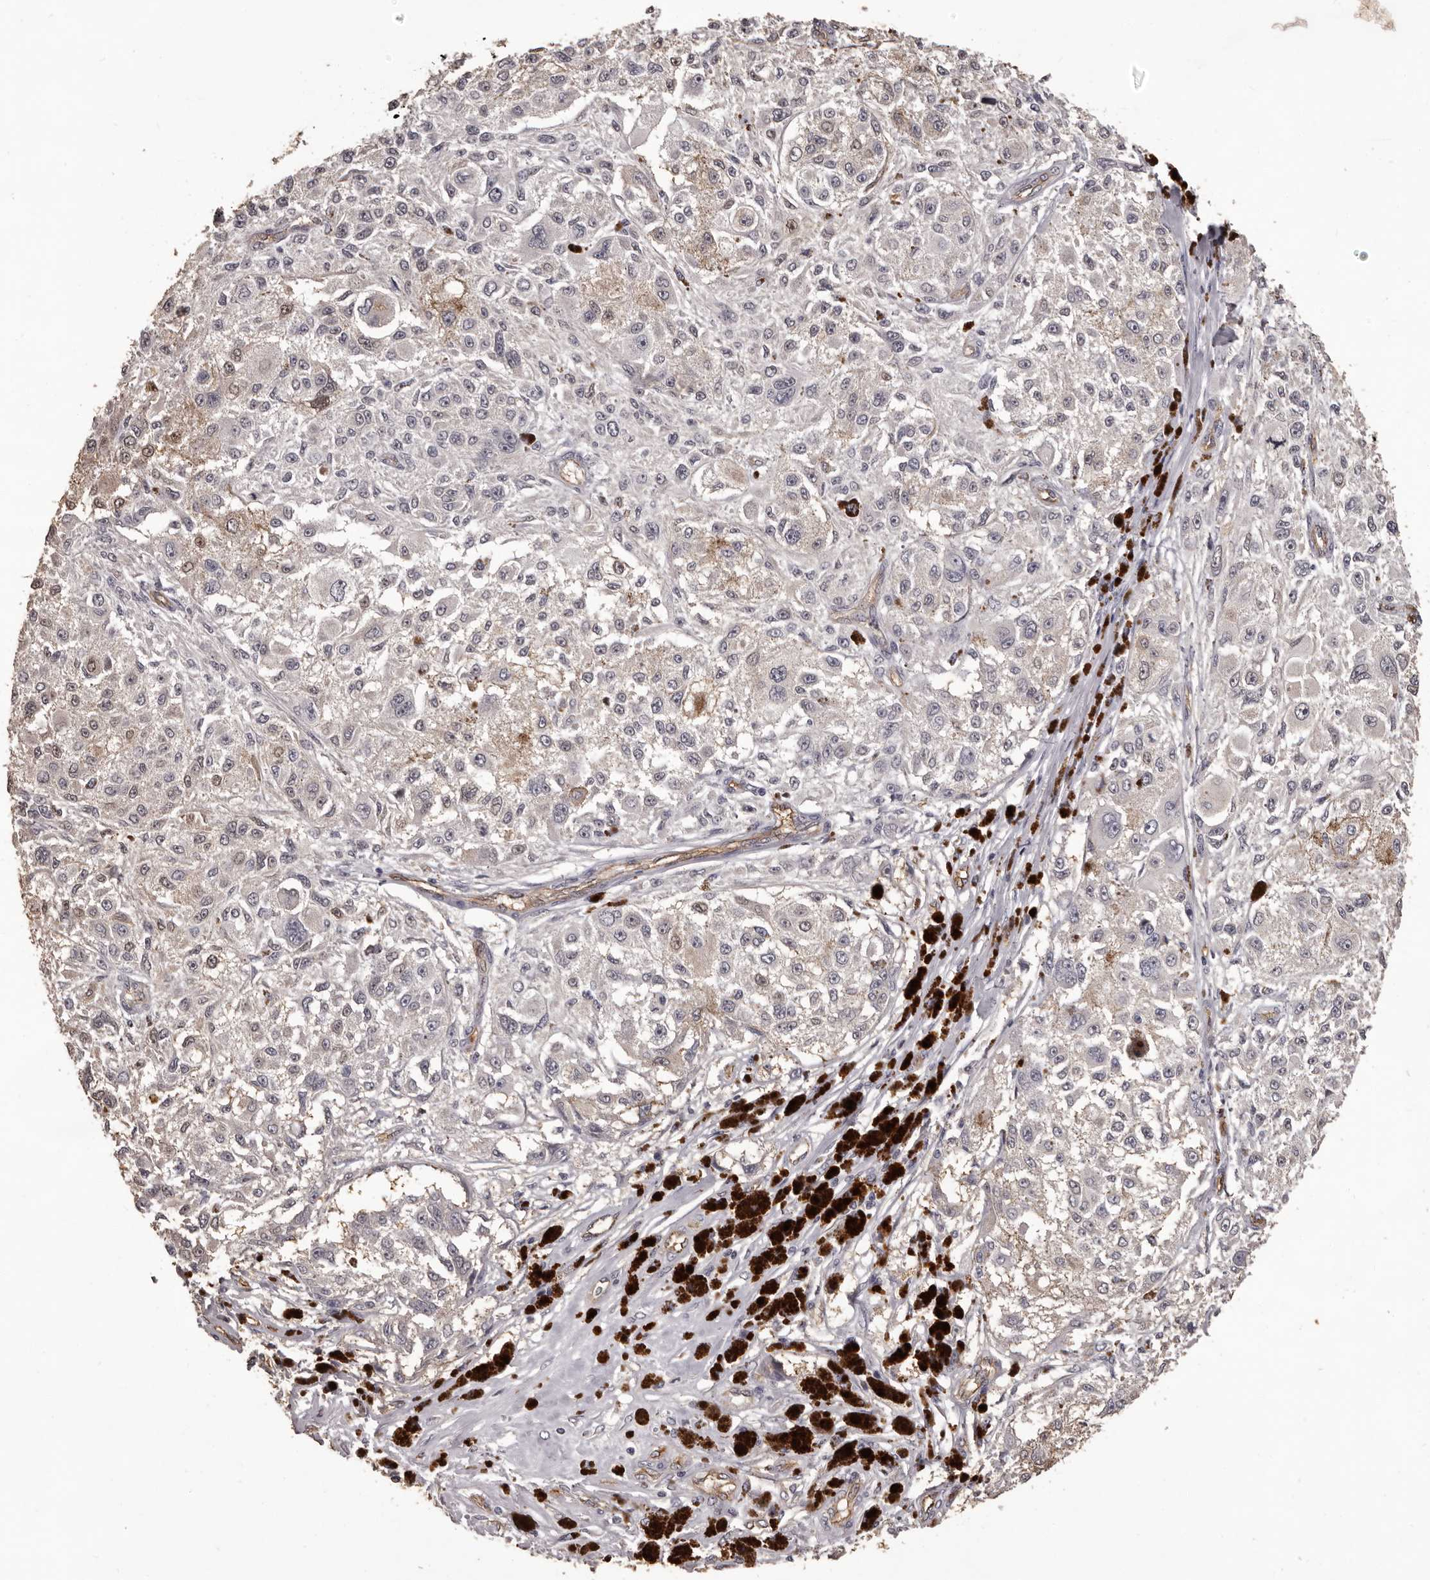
{"staining": {"intensity": "negative", "quantity": "none", "location": "none"}, "tissue": "melanoma", "cell_type": "Tumor cells", "image_type": "cancer", "snomed": [{"axis": "morphology", "description": "Necrosis, NOS"}, {"axis": "morphology", "description": "Malignant melanoma, NOS"}, {"axis": "topography", "description": "Skin"}], "caption": "Image shows no protein staining in tumor cells of malignant melanoma tissue.", "gene": "GPR78", "patient": {"sex": "female", "age": 87}}